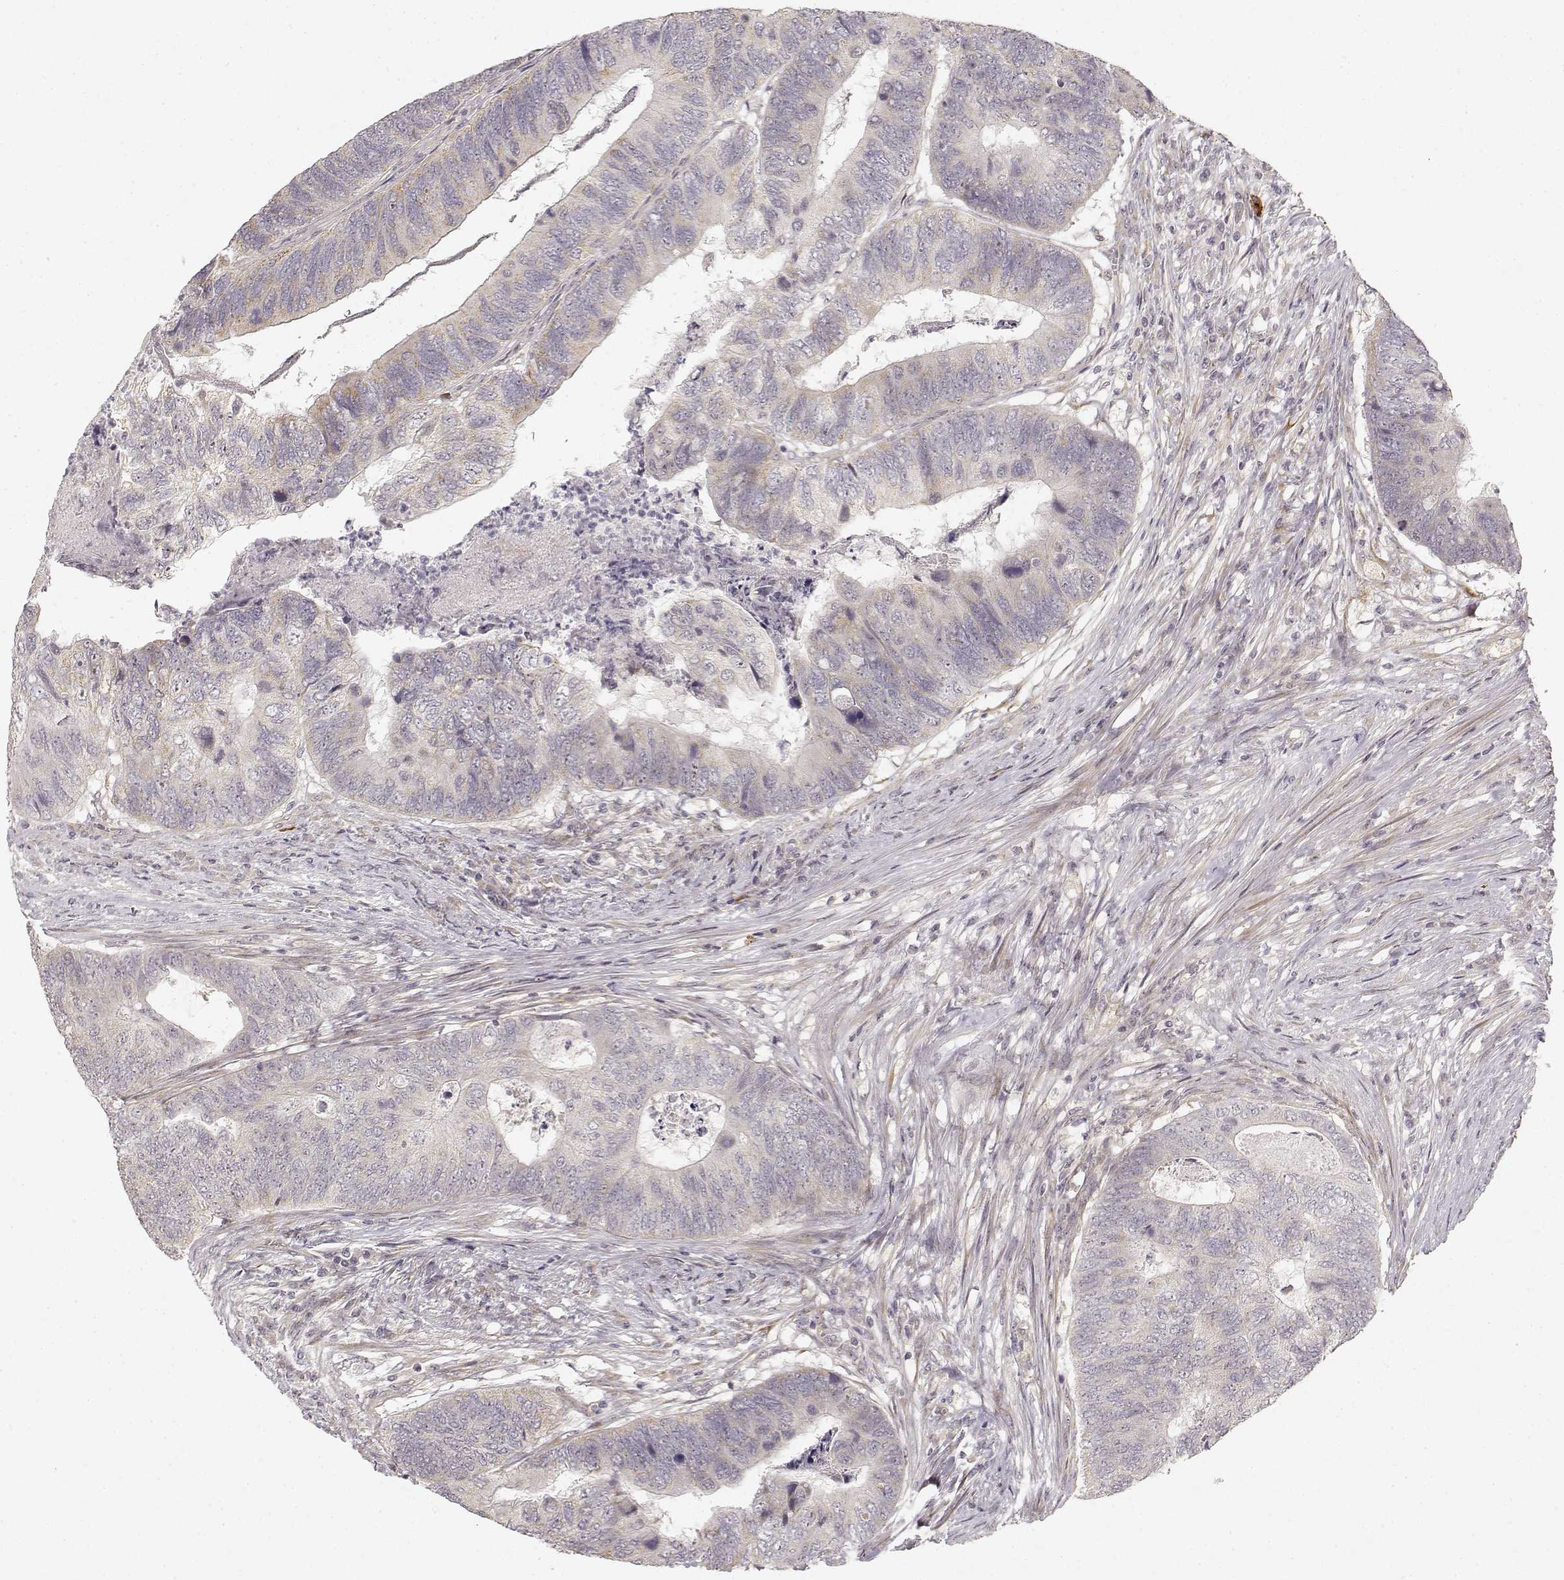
{"staining": {"intensity": "weak", "quantity": "<25%", "location": "cytoplasmic/membranous"}, "tissue": "colorectal cancer", "cell_type": "Tumor cells", "image_type": "cancer", "snomed": [{"axis": "morphology", "description": "Adenocarcinoma, NOS"}, {"axis": "topography", "description": "Colon"}], "caption": "IHC image of neoplastic tissue: adenocarcinoma (colorectal) stained with DAB (3,3'-diaminobenzidine) demonstrates no significant protein staining in tumor cells.", "gene": "MED12L", "patient": {"sex": "female", "age": 67}}